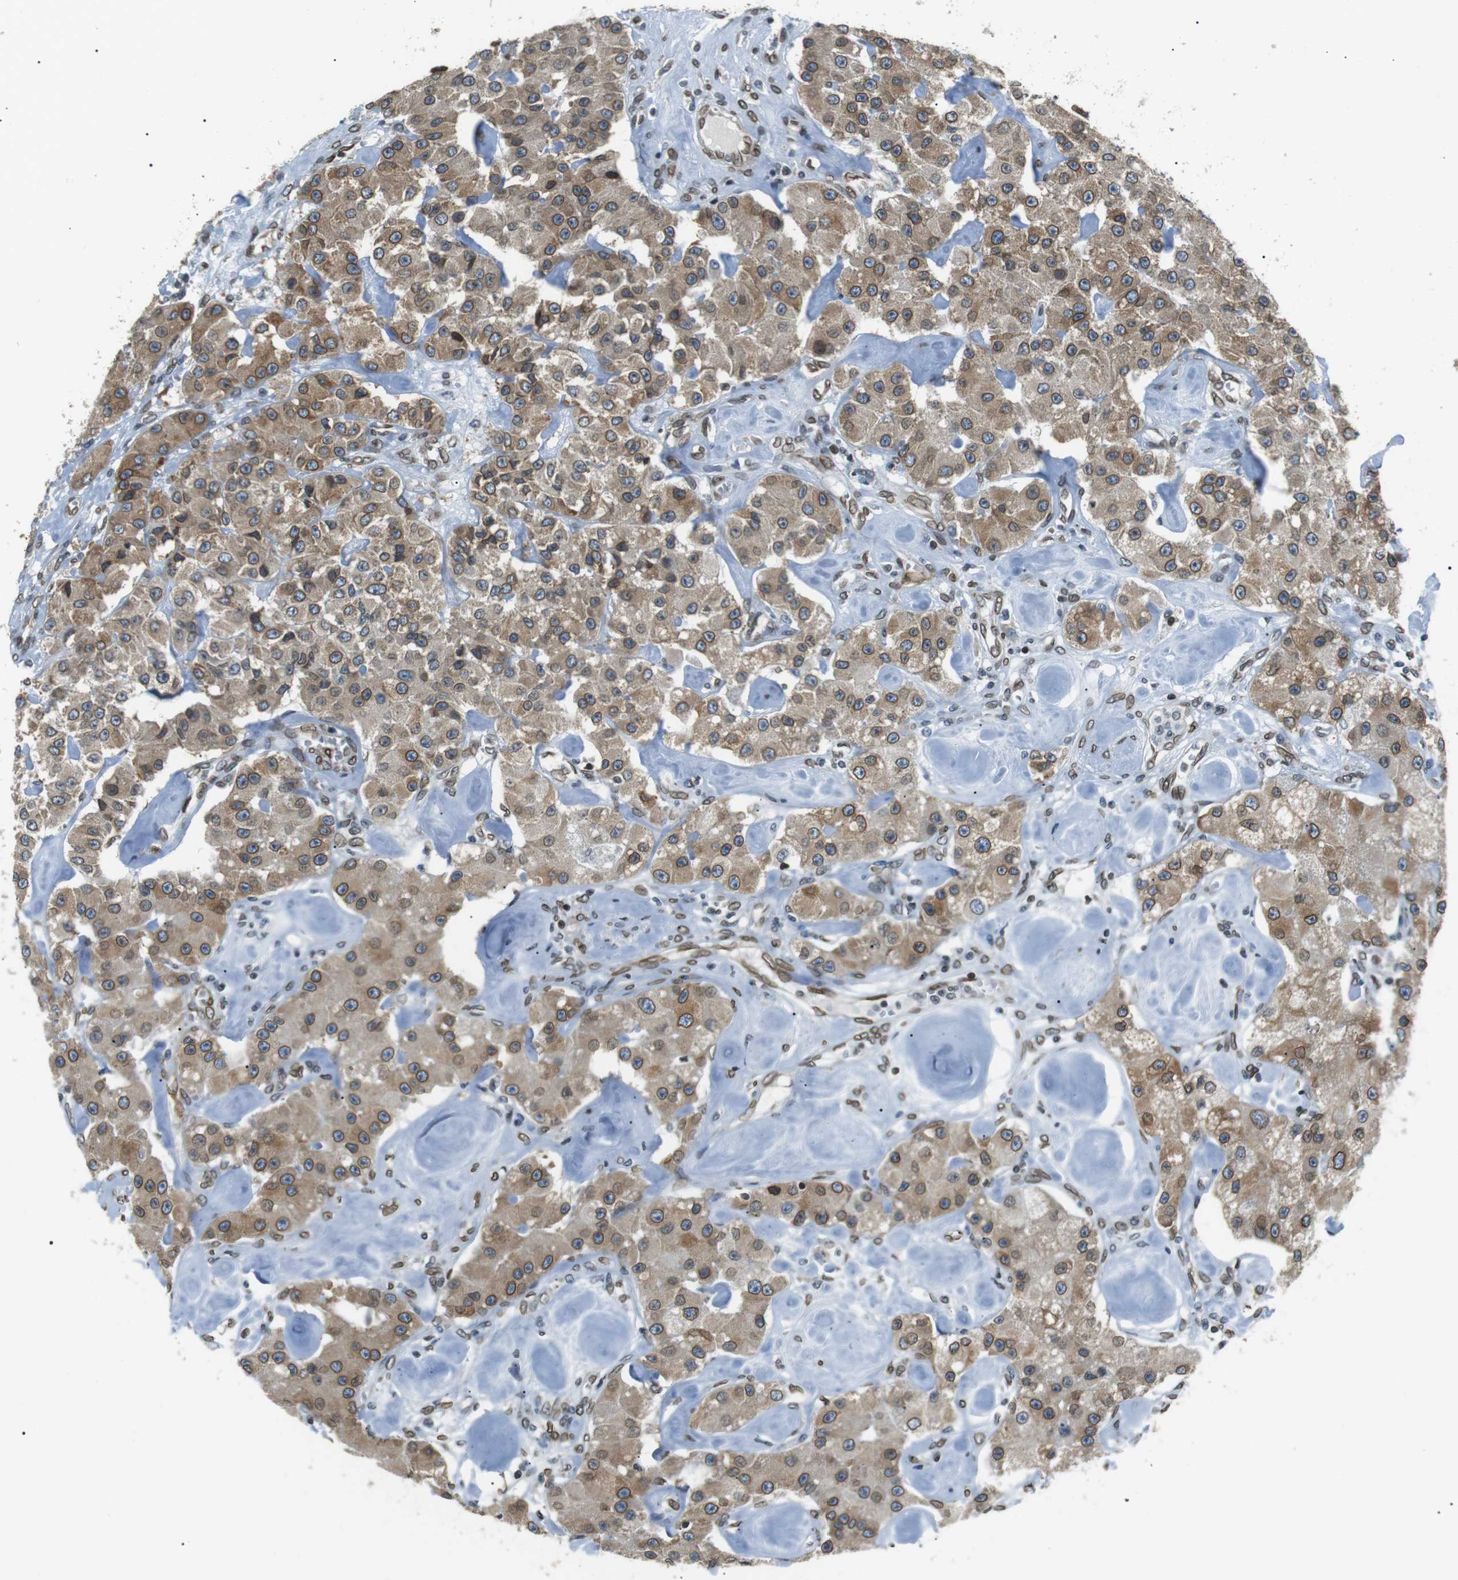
{"staining": {"intensity": "moderate", "quantity": ">75%", "location": "cytoplasmic/membranous,nuclear"}, "tissue": "carcinoid", "cell_type": "Tumor cells", "image_type": "cancer", "snomed": [{"axis": "morphology", "description": "Carcinoid, malignant, NOS"}, {"axis": "topography", "description": "Pancreas"}], "caption": "Immunohistochemical staining of carcinoid reveals medium levels of moderate cytoplasmic/membranous and nuclear expression in about >75% of tumor cells.", "gene": "TMX4", "patient": {"sex": "male", "age": 41}}